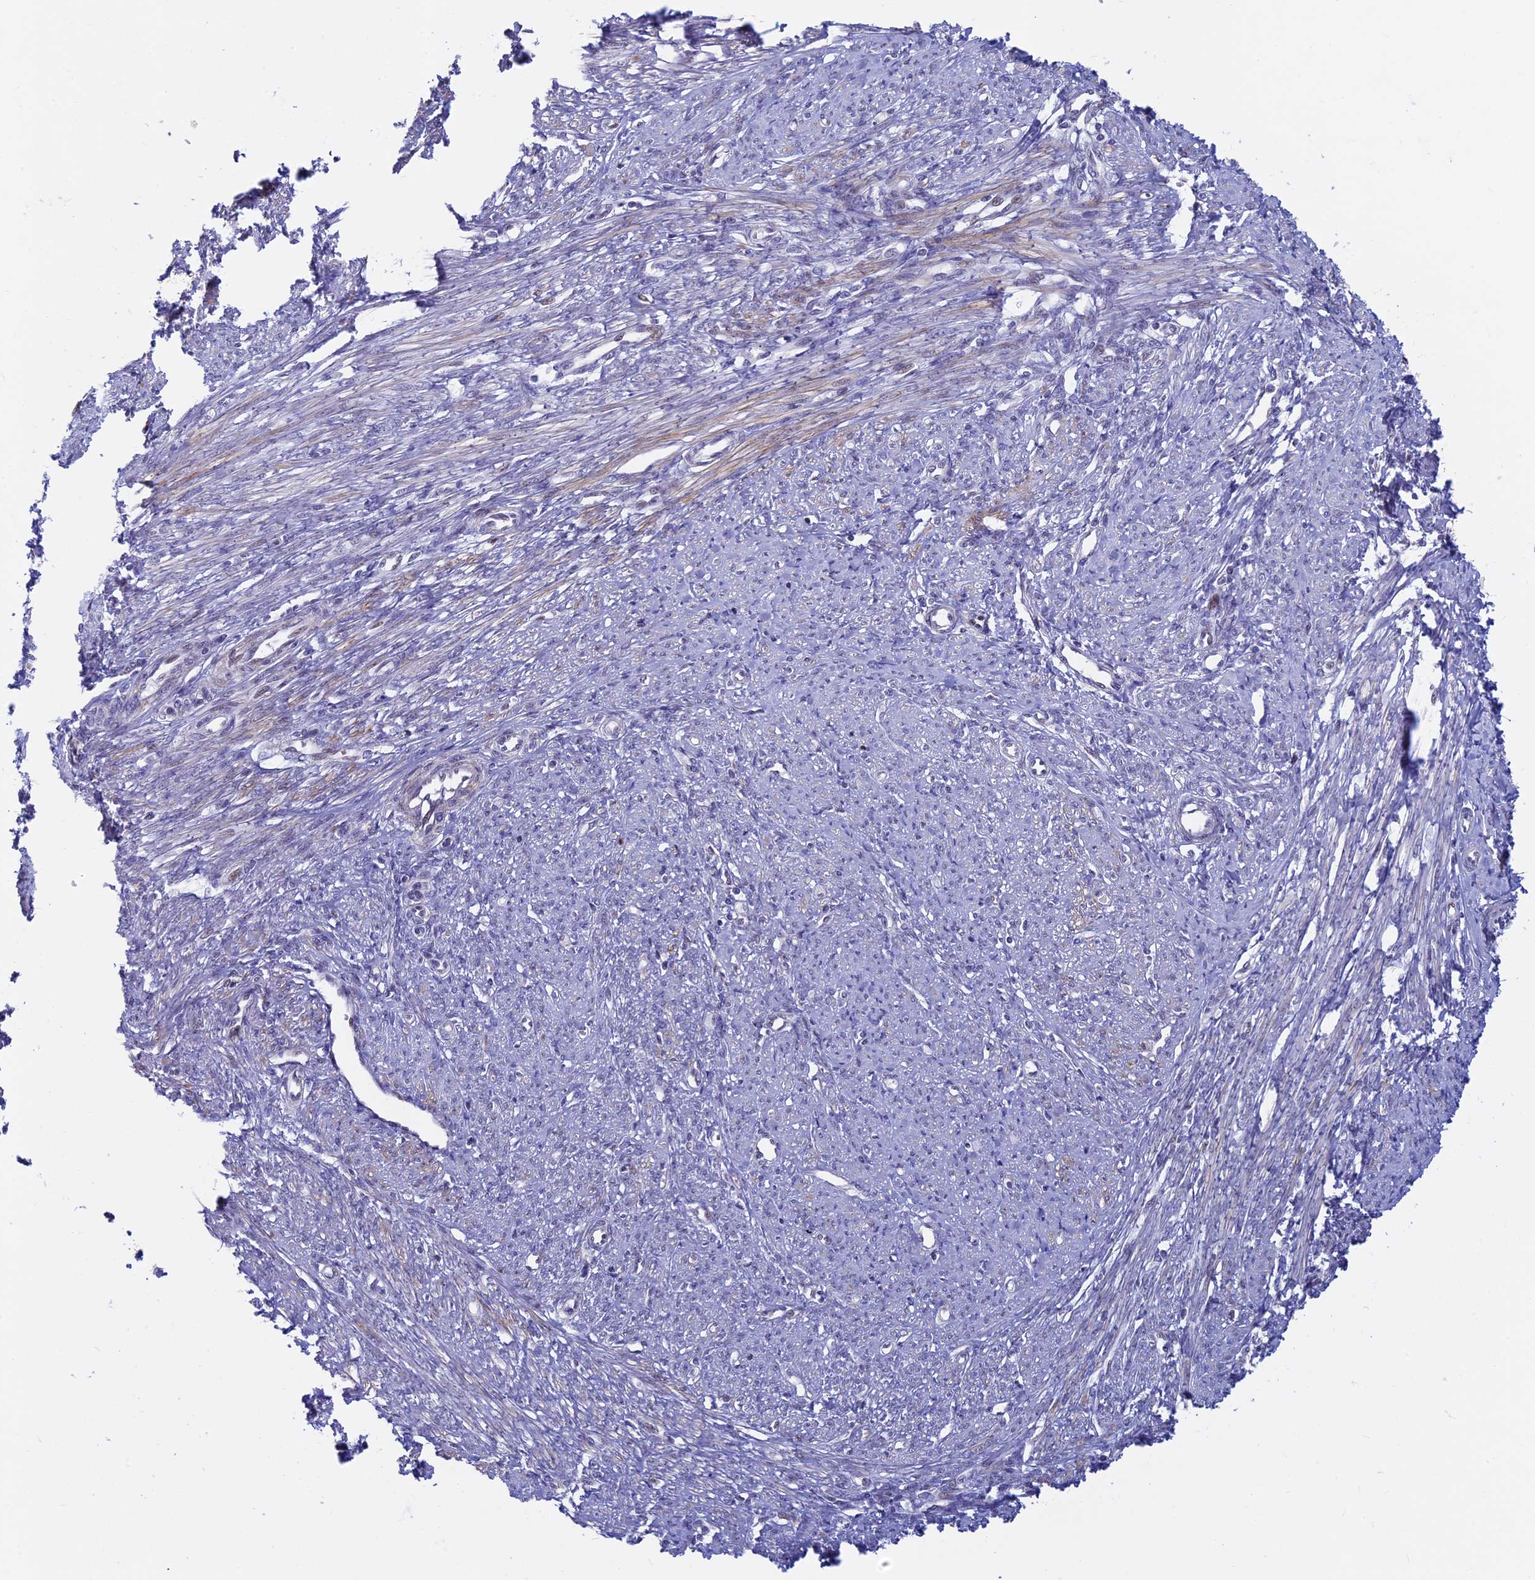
{"staining": {"intensity": "moderate", "quantity": "25%-75%", "location": "cytoplasmic/membranous"}, "tissue": "smooth muscle", "cell_type": "Smooth muscle cells", "image_type": "normal", "snomed": [{"axis": "morphology", "description": "Normal tissue, NOS"}, {"axis": "topography", "description": "Smooth muscle"}, {"axis": "topography", "description": "Uterus"}], "caption": "Moderate cytoplasmic/membranous protein expression is identified in approximately 25%-75% of smooth muscle cells in smooth muscle.", "gene": "ACSS1", "patient": {"sex": "female", "age": 59}}